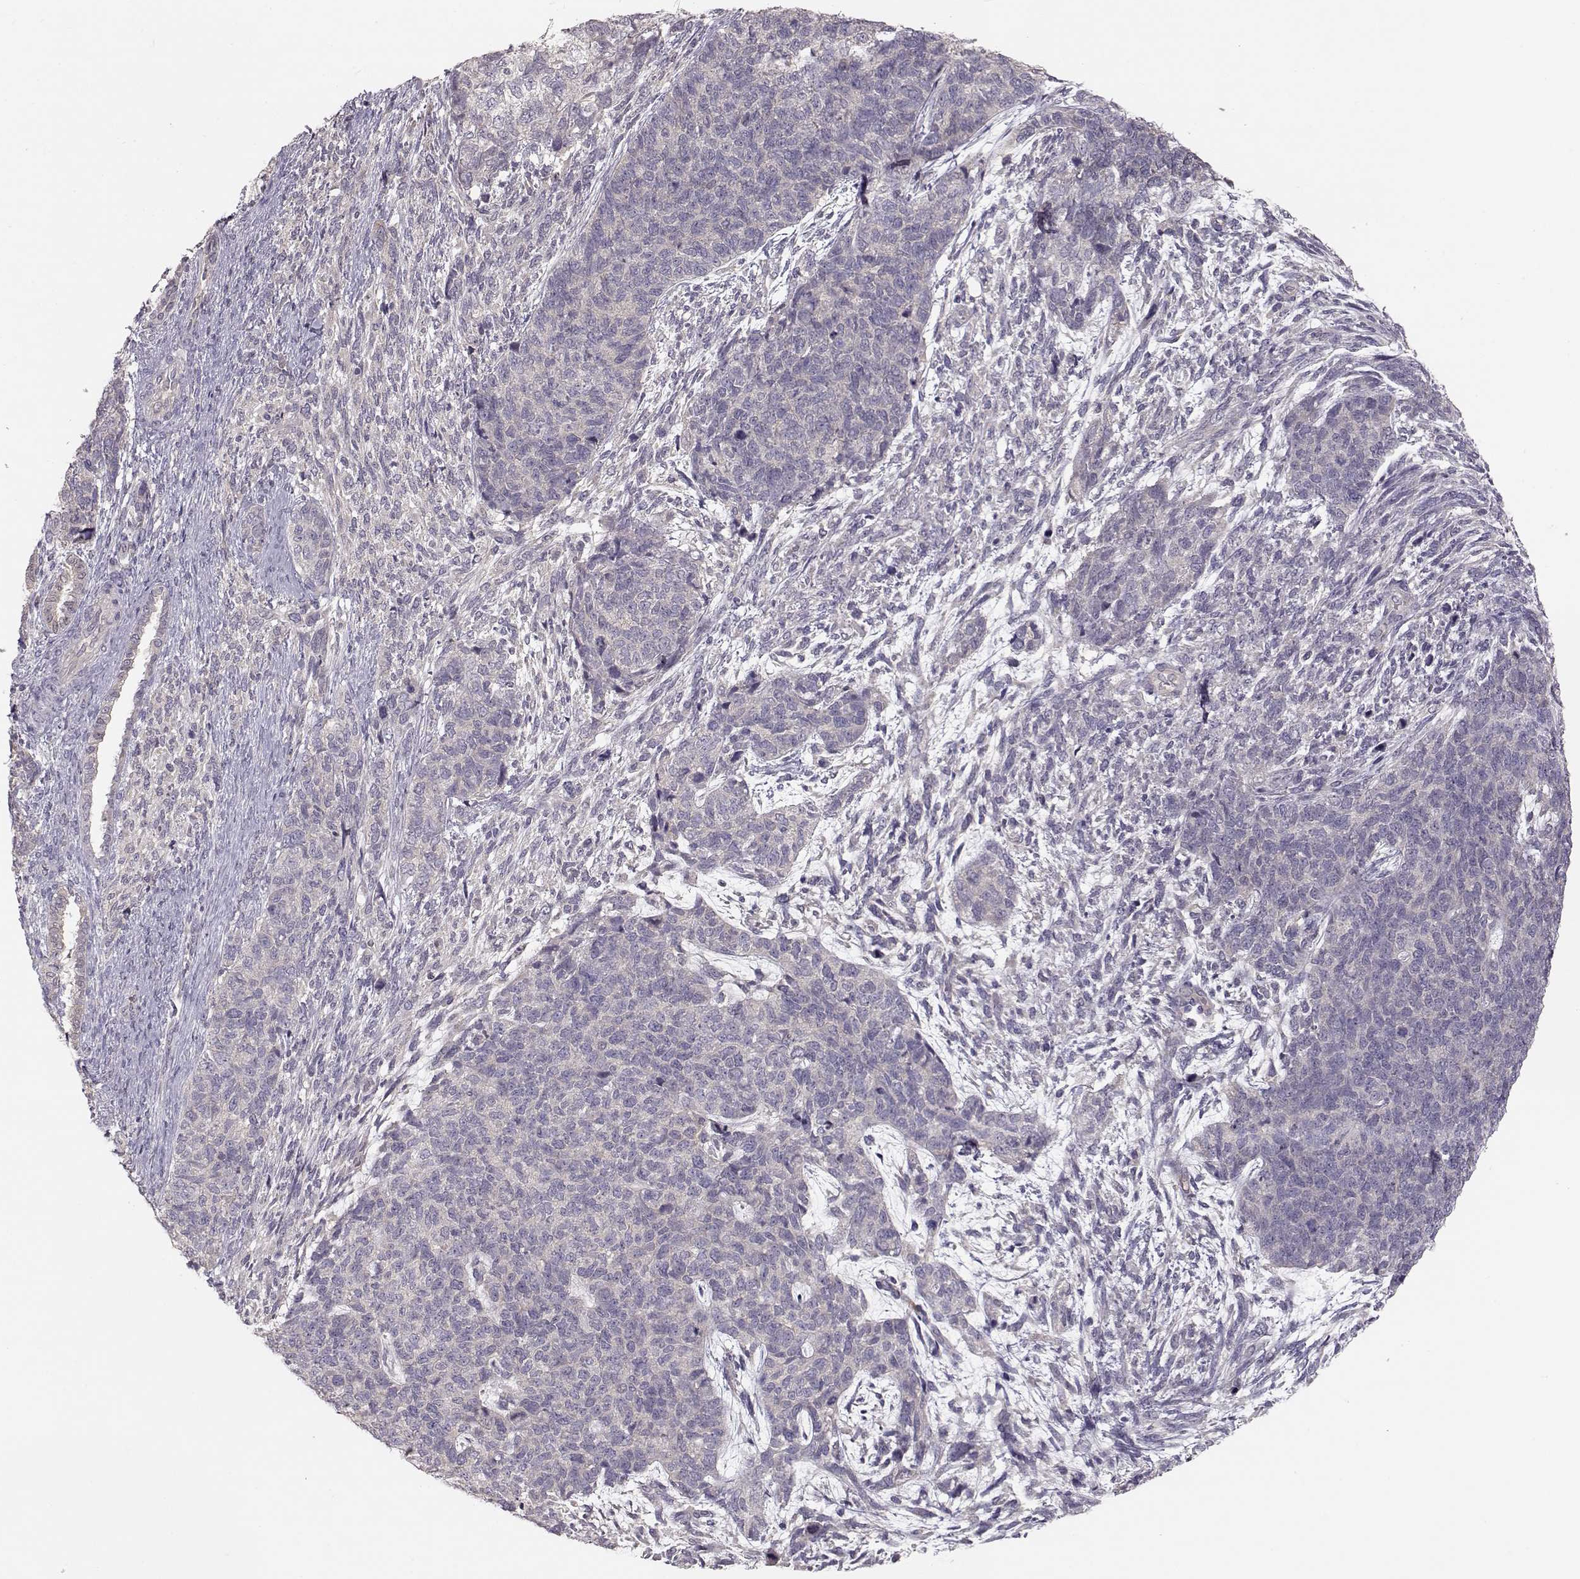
{"staining": {"intensity": "negative", "quantity": "none", "location": "none"}, "tissue": "cervical cancer", "cell_type": "Tumor cells", "image_type": "cancer", "snomed": [{"axis": "morphology", "description": "Squamous cell carcinoma, NOS"}, {"axis": "topography", "description": "Cervix"}], "caption": "Tumor cells show no significant protein positivity in cervical squamous cell carcinoma.", "gene": "ARHGAP8", "patient": {"sex": "female", "age": 63}}